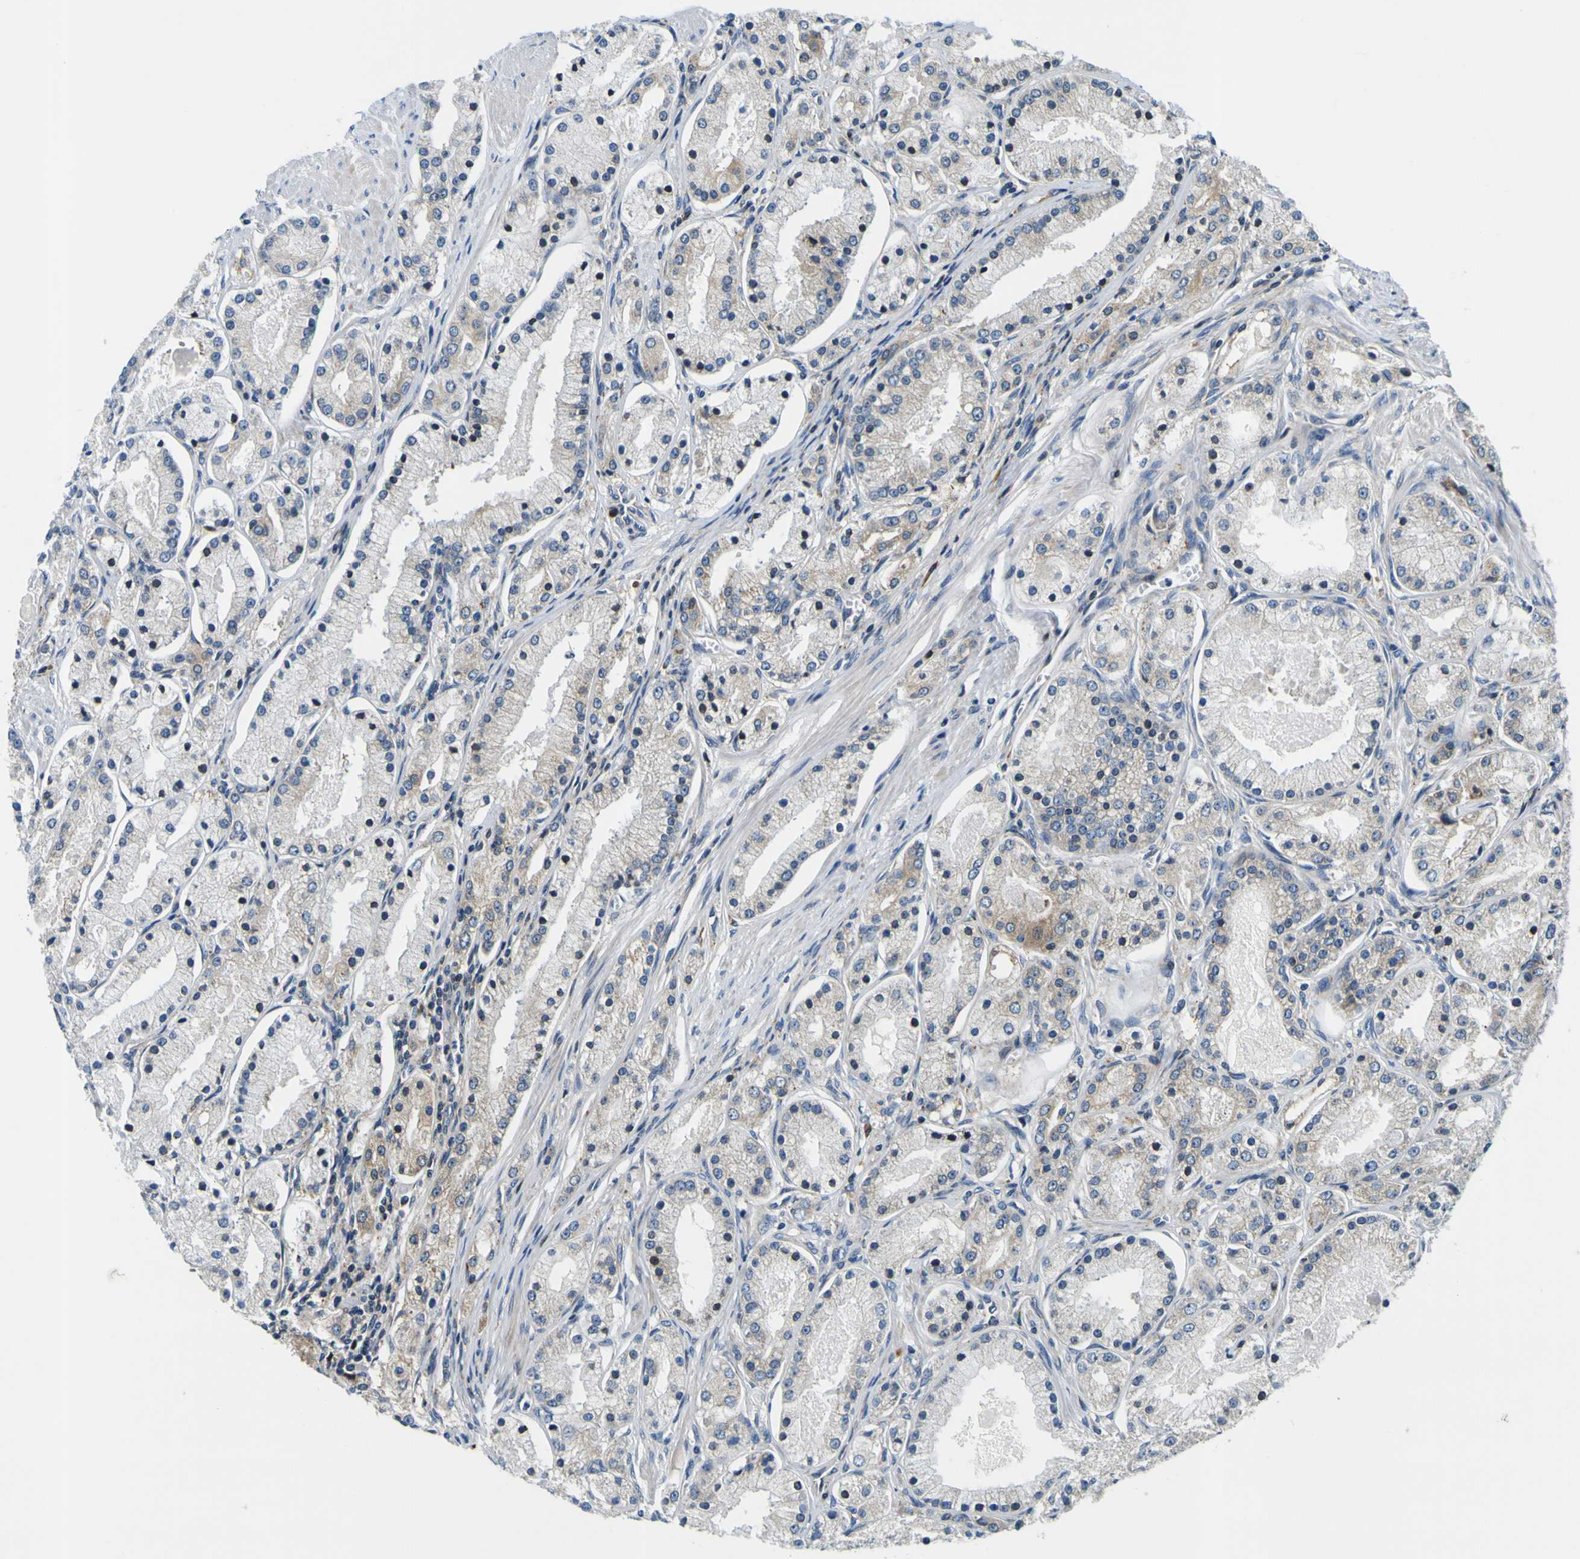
{"staining": {"intensity": "weak", "quantity": "<25%", "location": "cytoplasmic/membranous"}, "tissue": "prostate cancer", "cell_type": "Tumor cells", "image_type": "cancer", "snomed": [{"axis": "morphology", "description": "Adenocarcinoma, High grade"}, {"axis": "topography", "description": "Prostate"}], "caption": "The immunohistochemistry (IHC) micrograph has no significant expression in tumor cells of high-grade adenocarcinoma (prostate) tissue.", "gene": "NLRP3", "patient": {"sex": "male", "age": 66}}